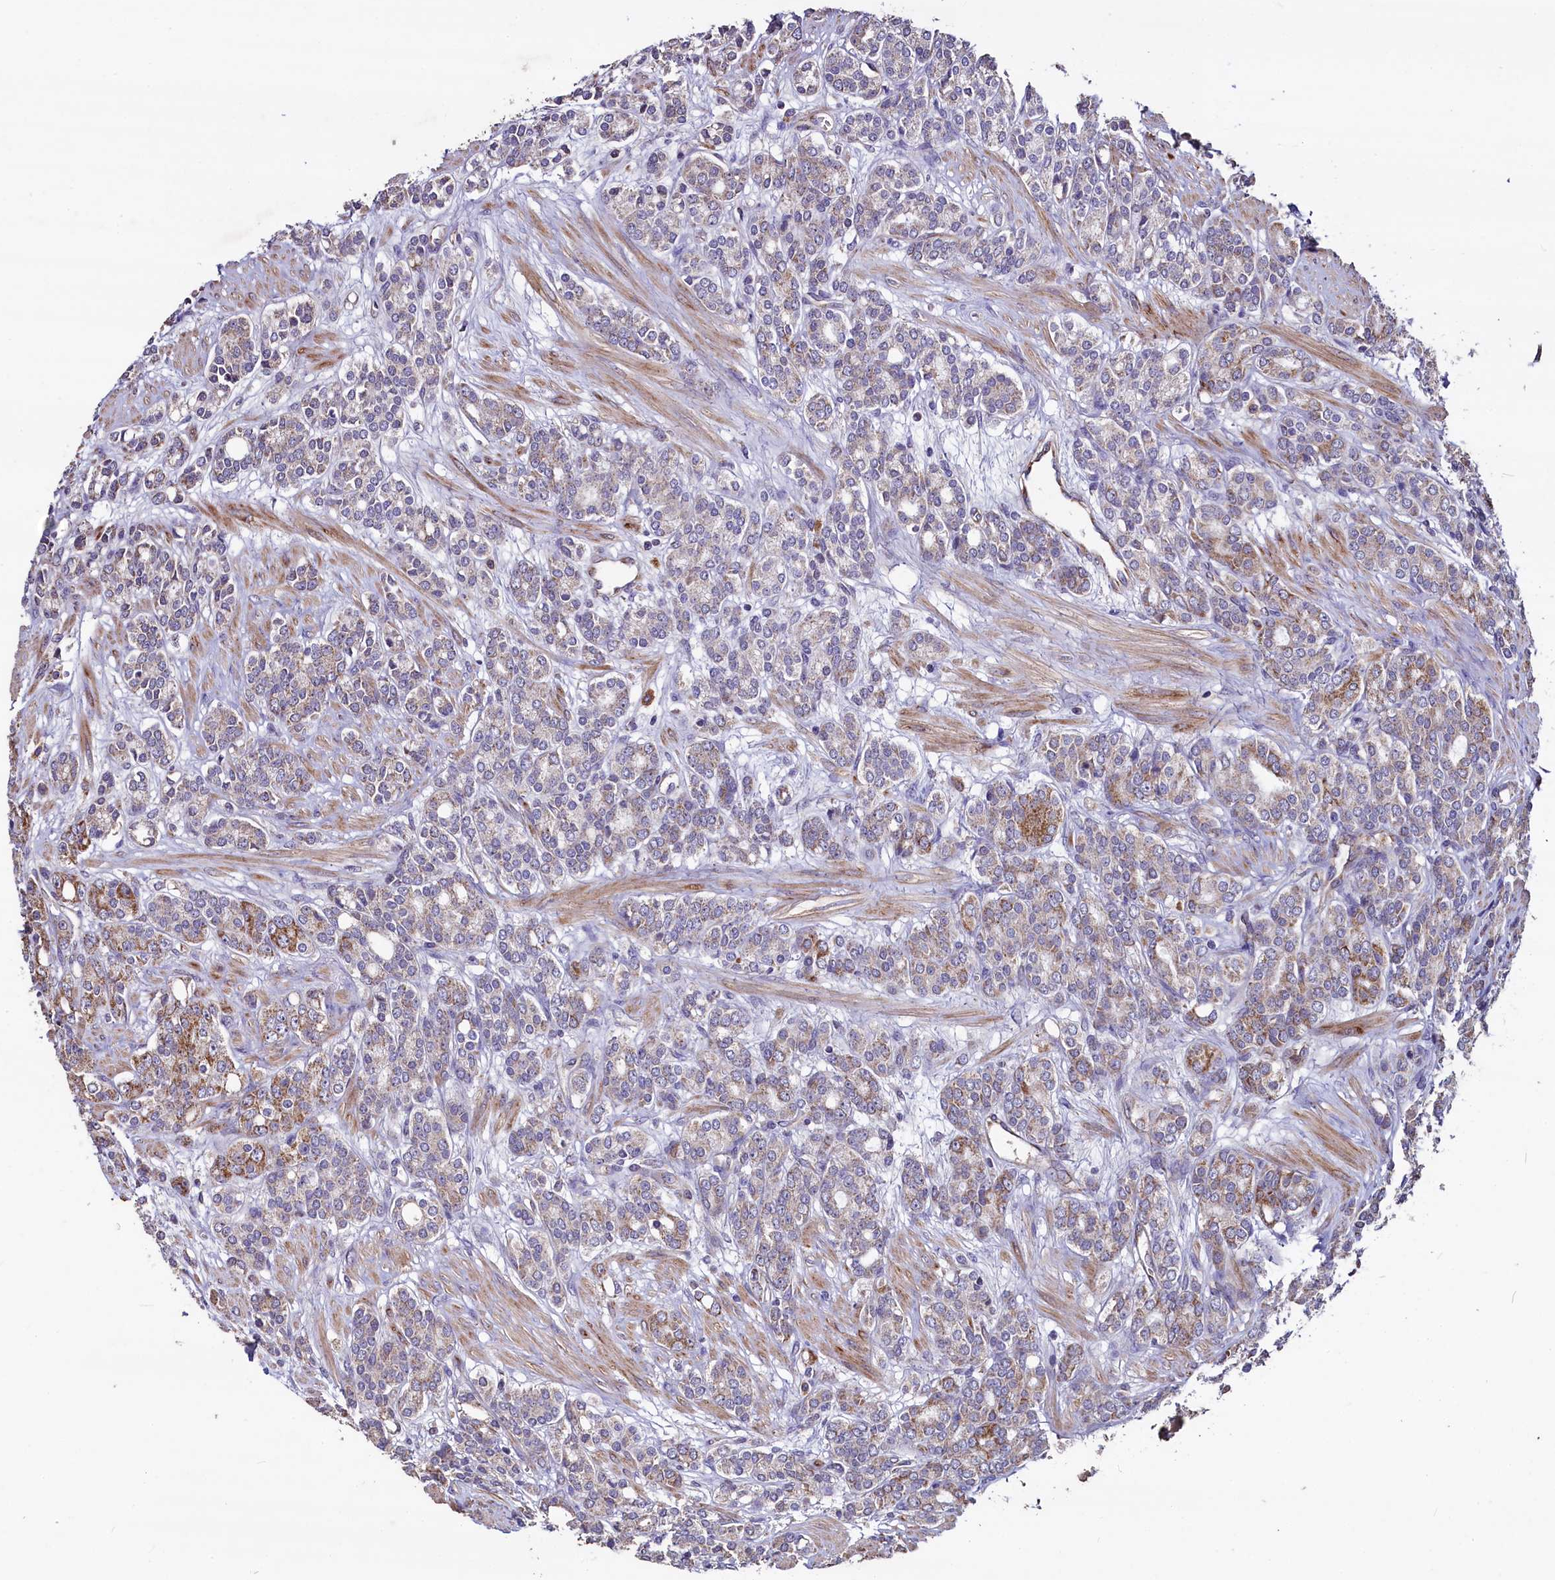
{"staining": {"intensity": "moderate", "quantity": "<25%", "location": "cytoplasmic/membranous"}, "tissue": "prostate cancer", "cell_type": "Tumor cells", "image_type": "cancer", "snomed": [{"axis": "morphology", "description": "Adenocarcinoma, High grade"}, {"axis": "topography", "description": "Prostate"}], "caption": "Human prostate high-grade adenocarcinoma stained with a brown dye reveals moderate cytoplasmic/membranous positive staining in approximately <25% of tumor cells.", "gene": "COQ9", "patient": {"sex": "male", "age": 62}}